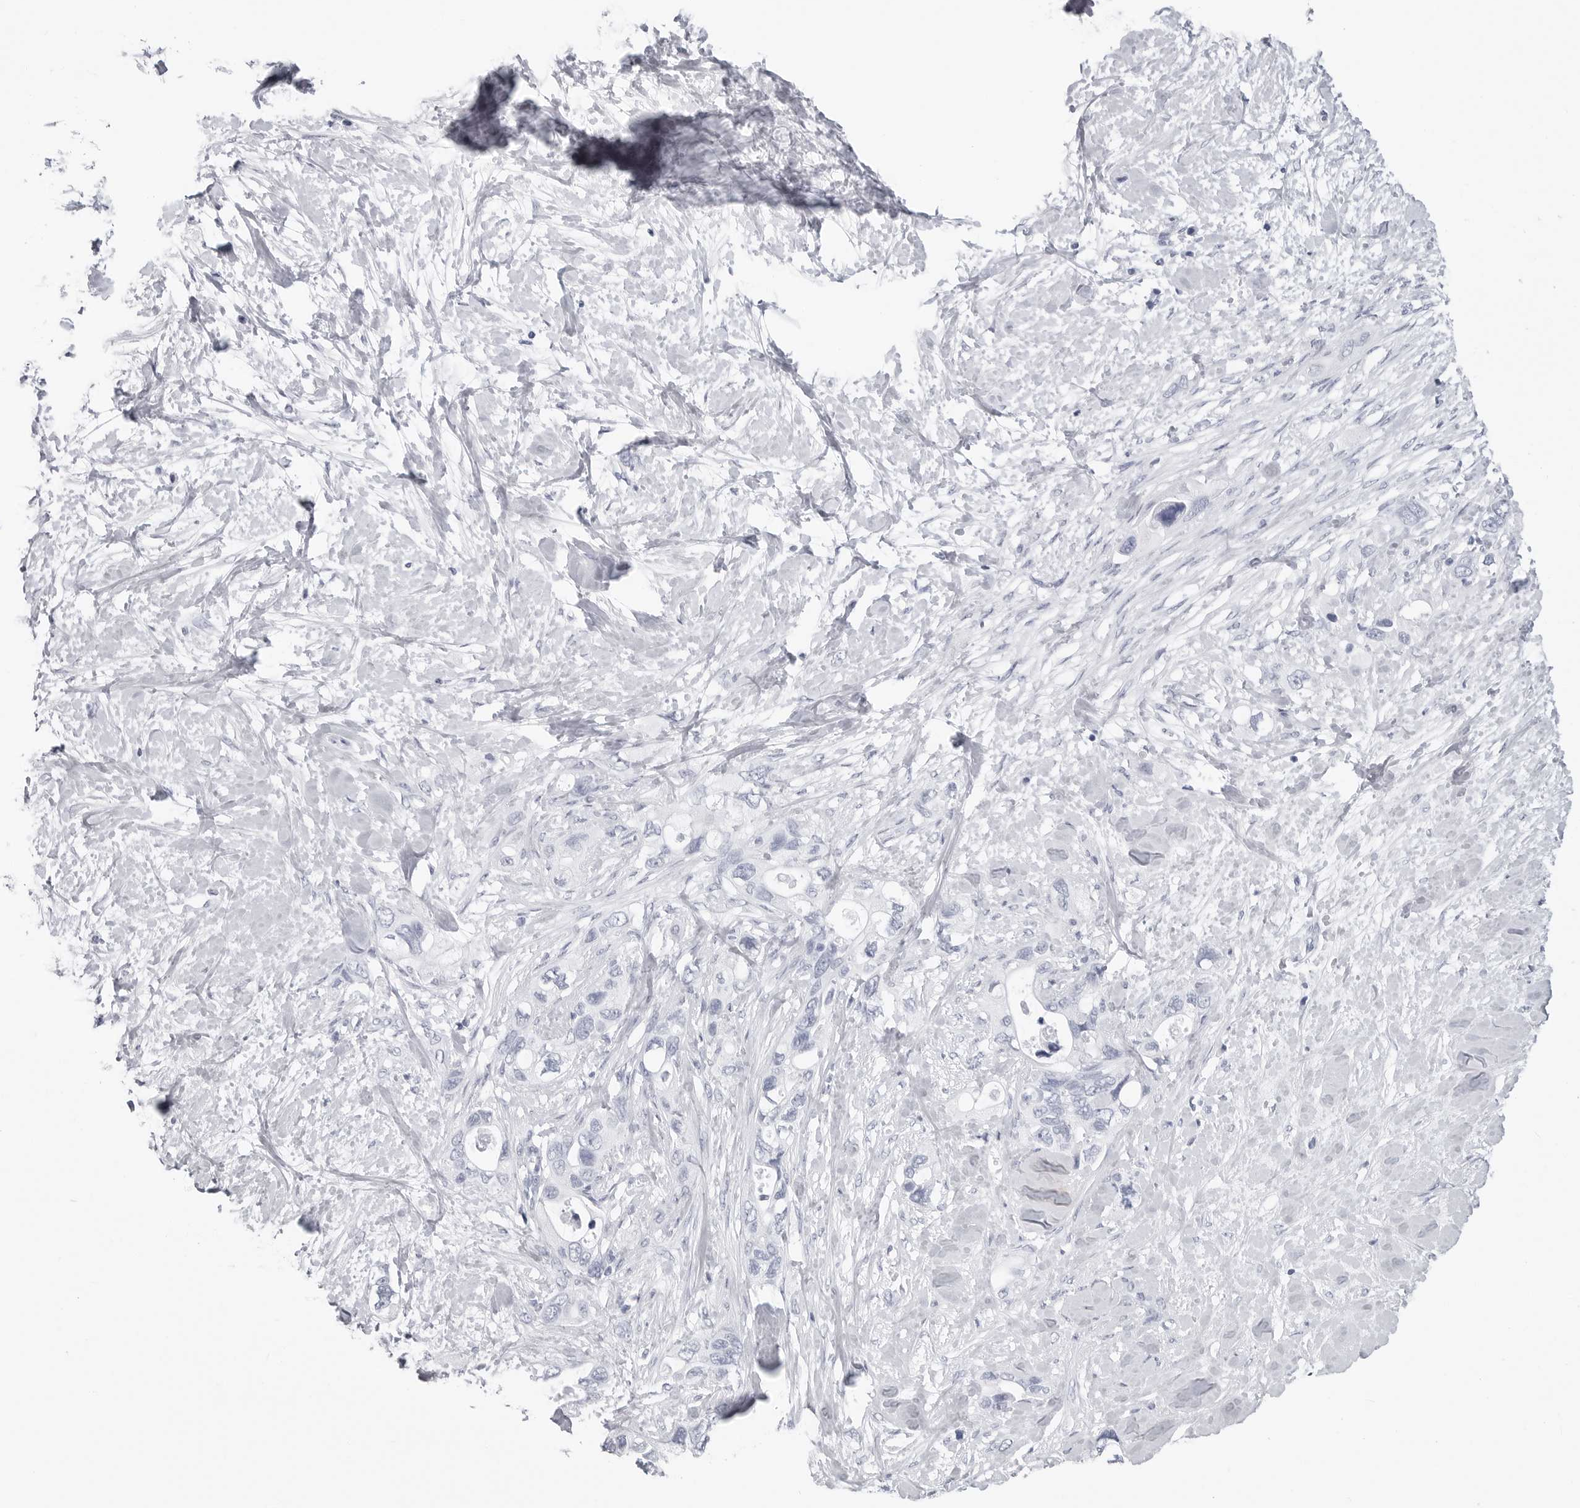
{"staining": {"intensity": "negative", "quantity": "none", "location": "none"}, "tissue": "pancreatic cancer", "cell_type": "Tumor cells", "image_type": "cancer", "snomed": [{"axis": "morphology", "description": "Adenocarcinoma, NOS"}, {"axis": "topography", "description": "Pancreas"}], "caption": "Immunohistochemistry micrograph of human pancreatic cancer stained for a protein (brown), which shows no expression in tumor cells. (DAB immunohistochemistry with hematoxylin counter stain).", "gene": "CSH1", "patient": {"sex": "female", "age": 56}}